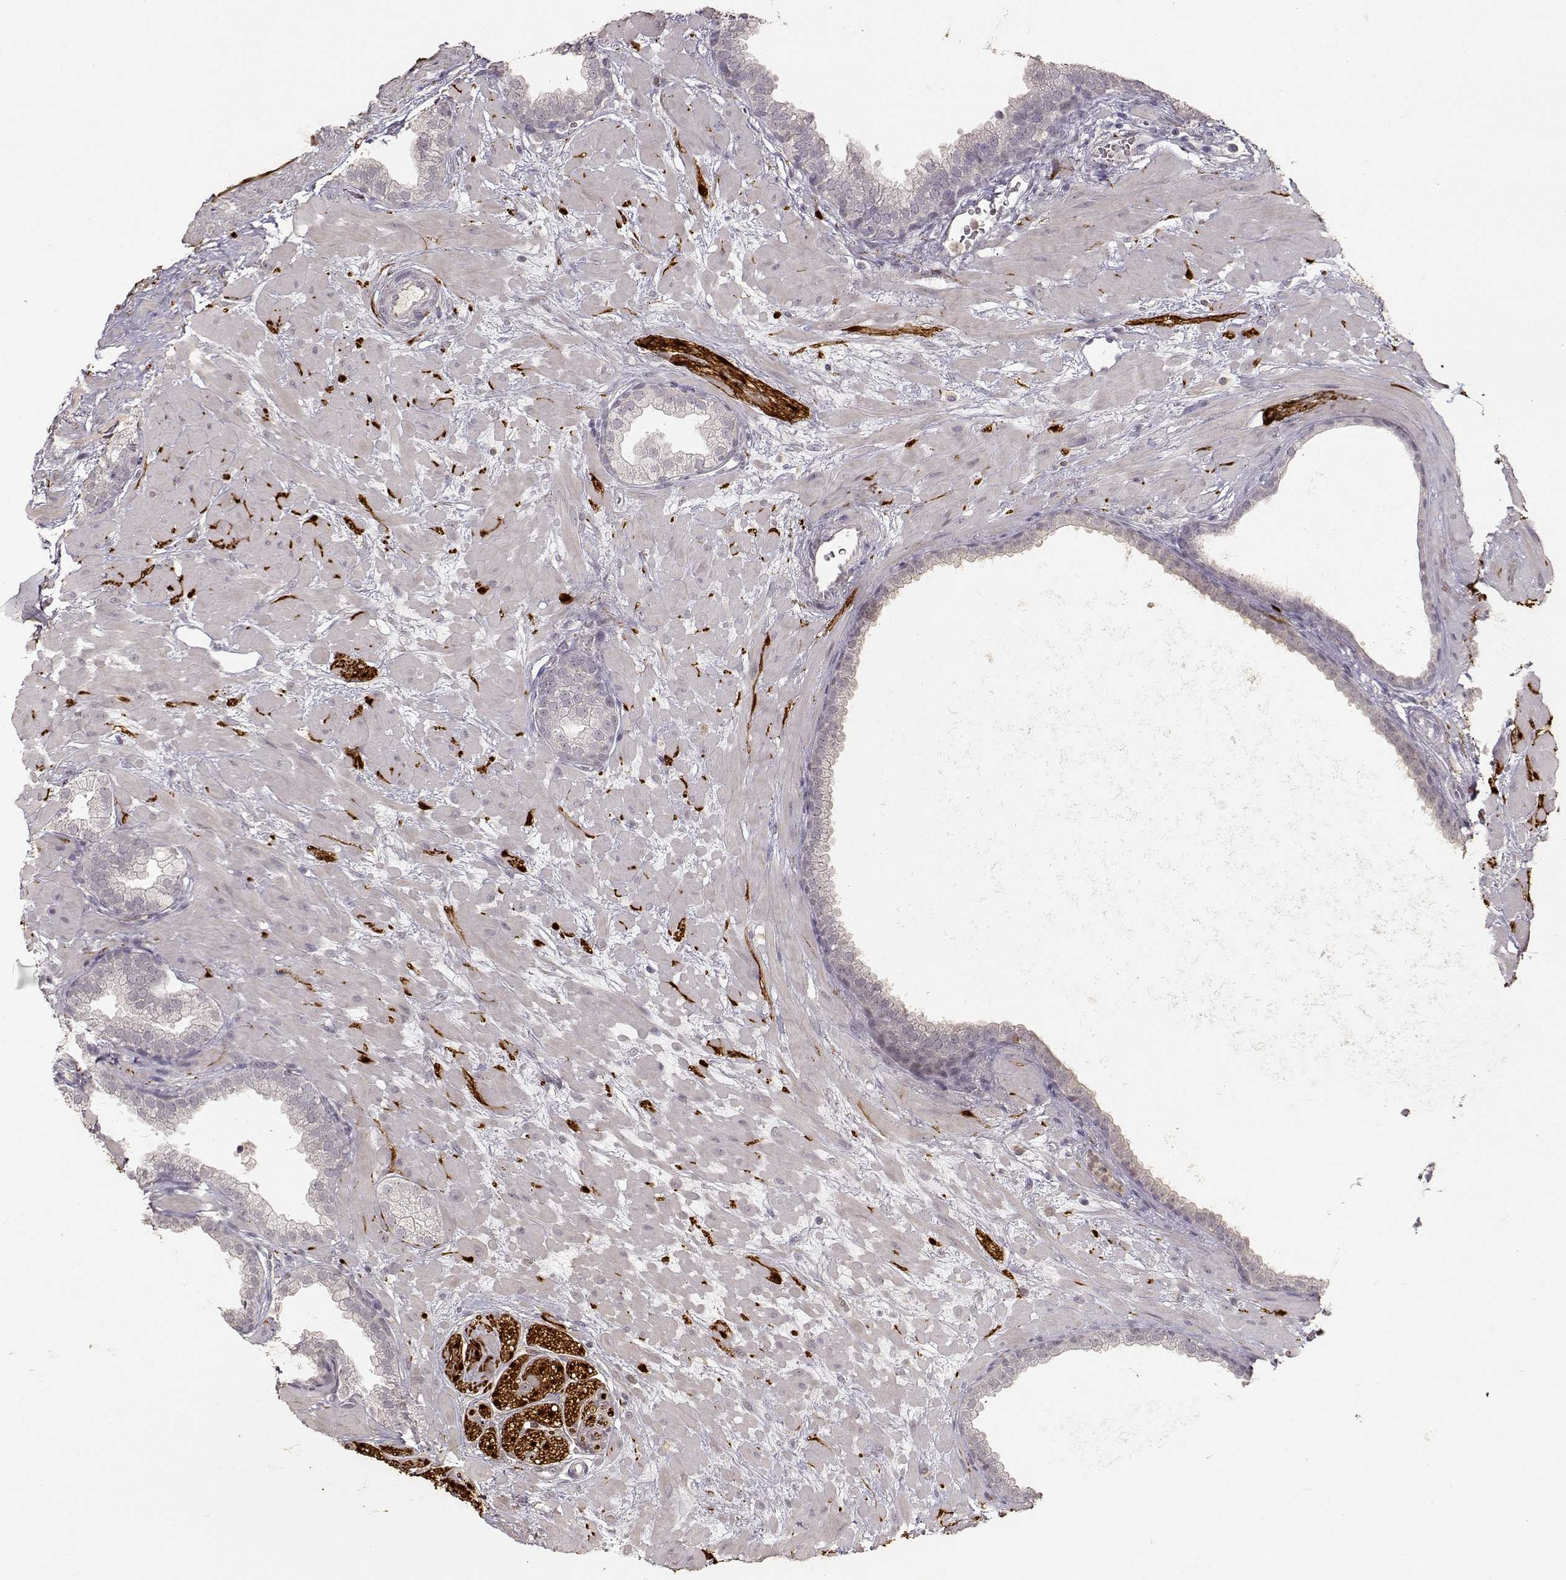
{"staining": {"intensity": "negative", "quantity": "none", "location": "none"}, "tissue": "prostate cancer", "cell_type": "Tumor cells", "image_type": "cancer", "snomed": [{"axis": "morphology", "description": "Adenocarcinoma, Low grade"}, {"axis": "topography", "description": "Prostate"}], "caption": "IHC of human prostate cancer shows no expression in tumor cells. Nuclei are stained in blue.", "gene": "S100B", "patient": {"sex": "male", "age": 68}}